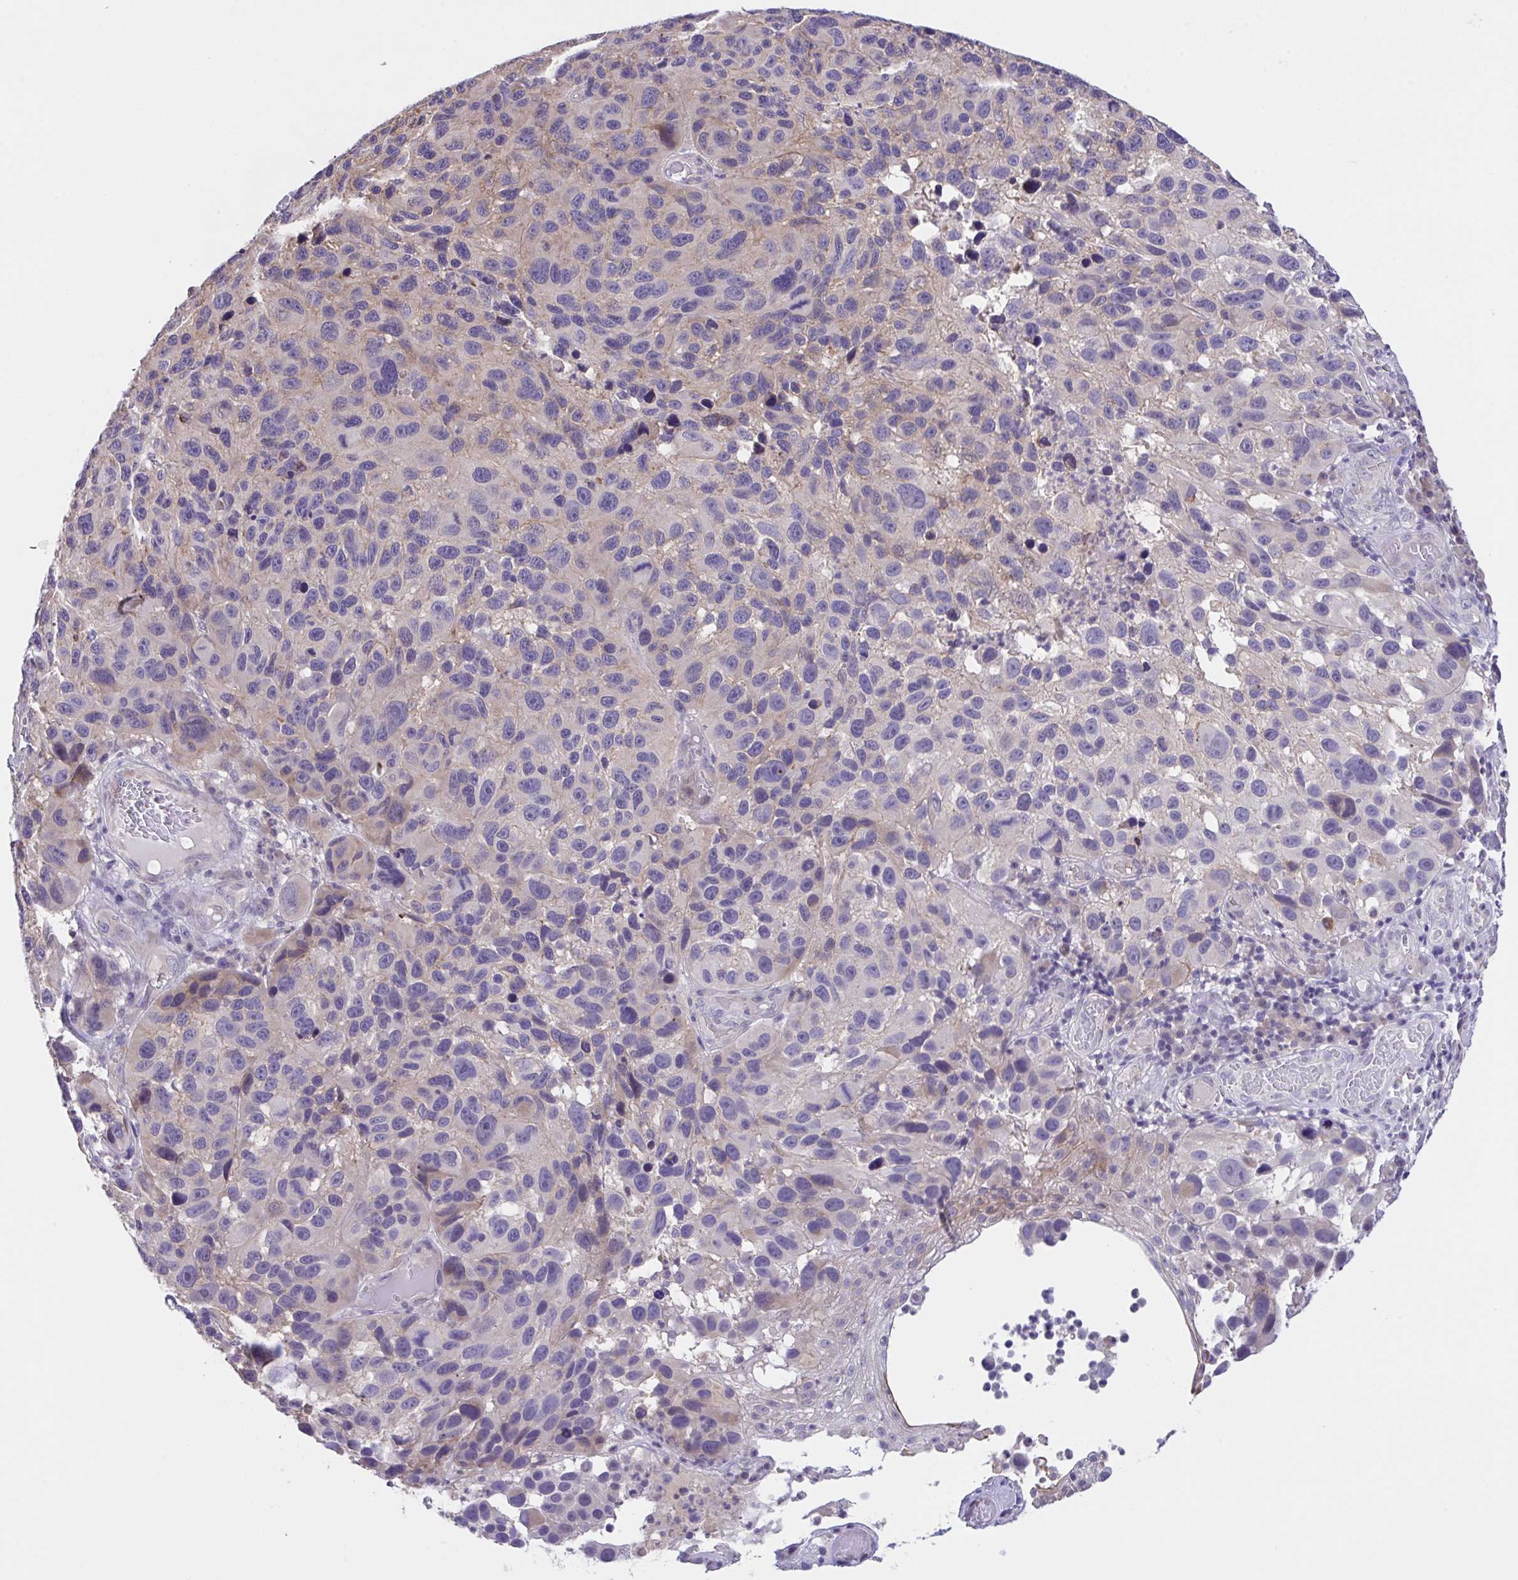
{"staining": {"intensity": "weak", "quantity": "<25%", "location": "cytoplasmic/membranous"}, "tissue": "melanoma", "cell_type": "Tumor cells", "image_type": "cancer", "snomed": [{"axis": "morphology", "description": "Malignant melanoma, NOS"}, {"axis": "topography", "description": "Skin"}], "caption": "The histopathology image displays no significant positivity in tumor cells of melanoma. (DAB (3,3'-diaminobenzidine) immunohistochemistry, high magnification).", "gene": "RHOXF1", "patient": {"sex": "male", "age": 53}}